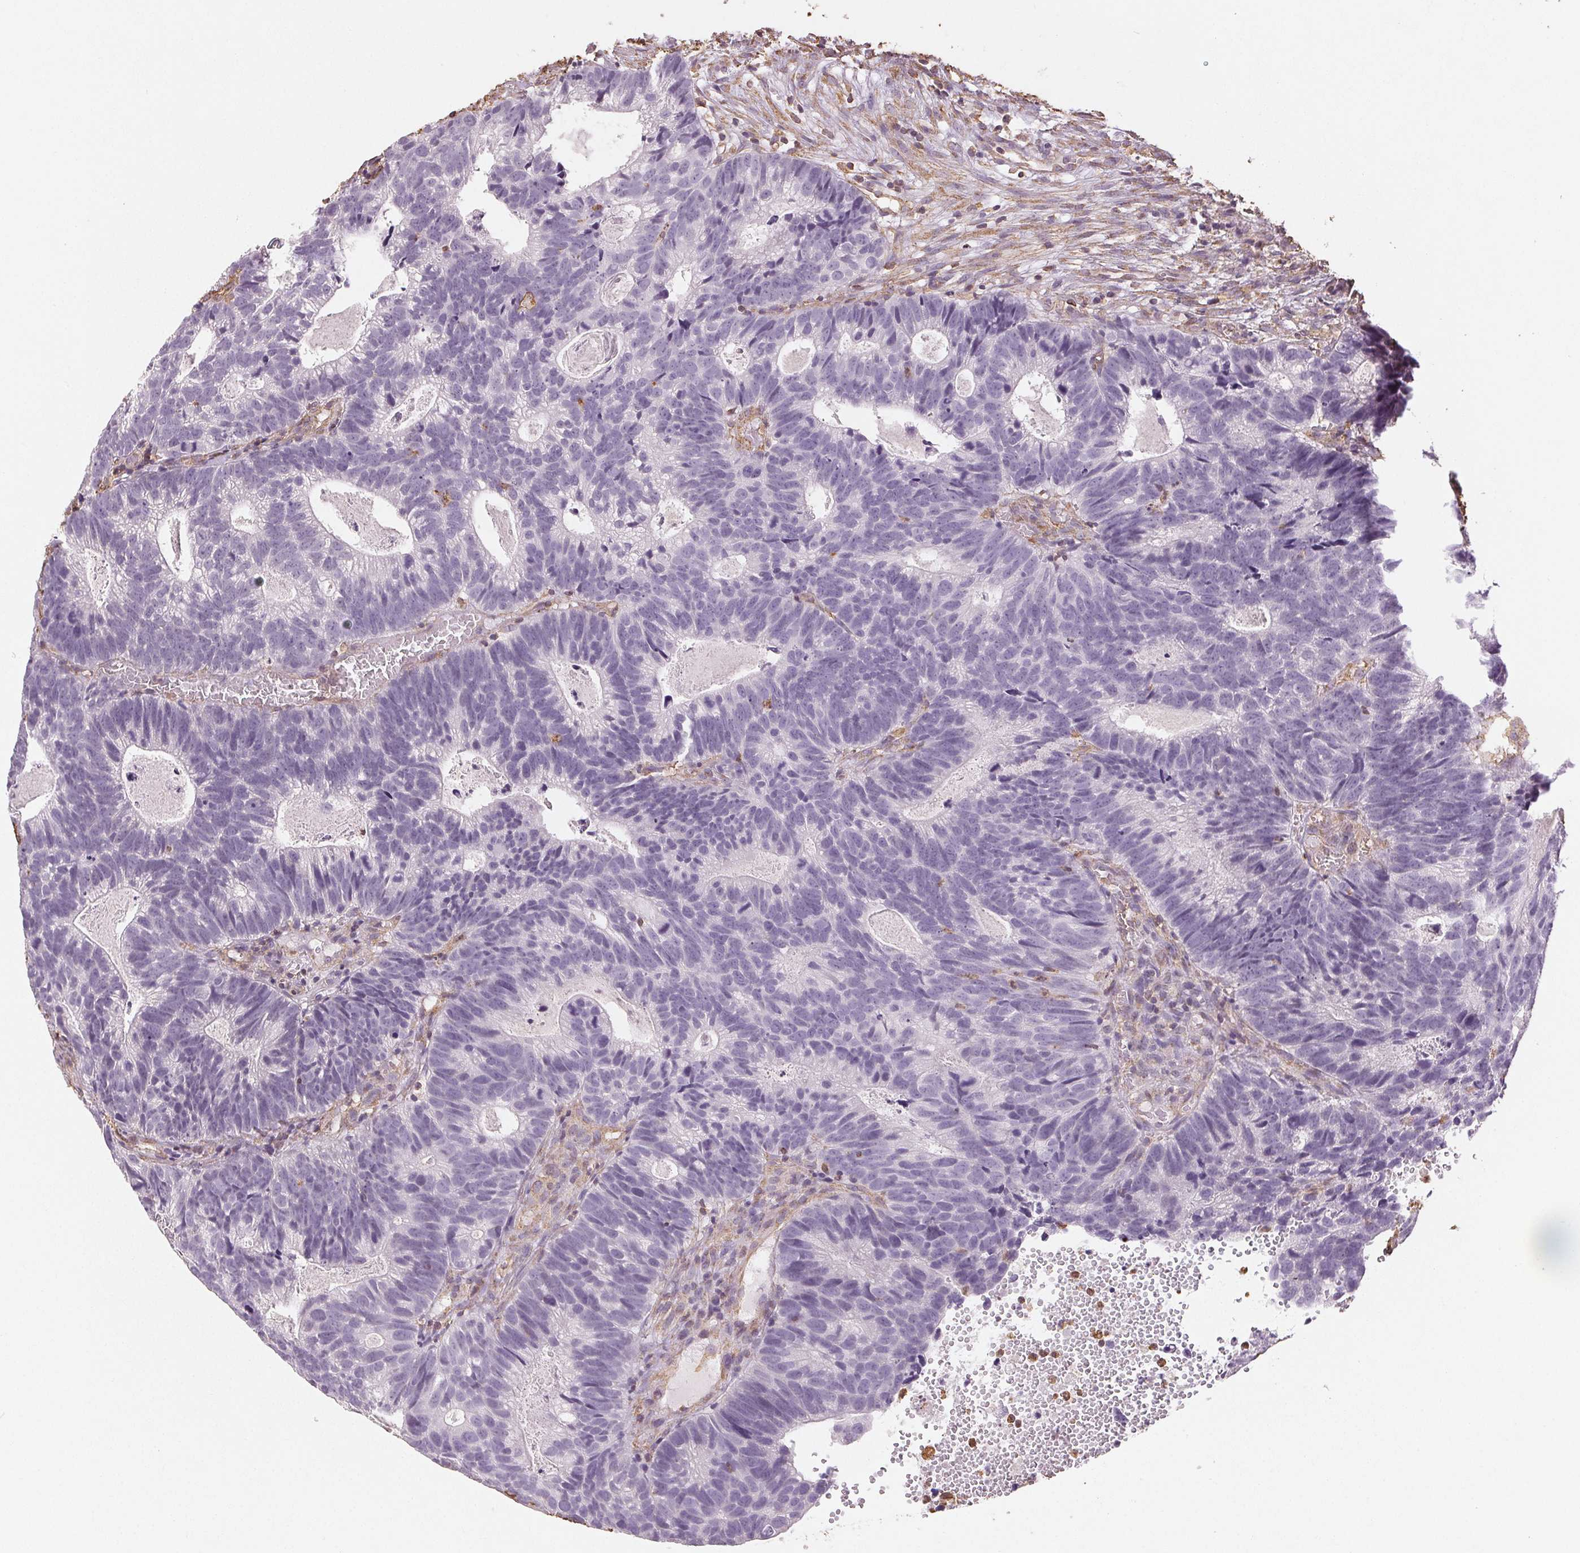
{"staining": {"intensity": "negative", "quantity": "none", "location": "none"}, "tissue": "head and neck cancer", "cell_type": "Tumor cells", "image_type": "cancer", "snomed": [{"axis": "morphology", "description": "Adenocarcinoma, NOS"}, {"axis": "topography", "description": "Head-Neck"}], "caption": "High power microscopy micrograph of an immunohistochemistry (IHC) image of head and neck adenocarcinoma, revealing no significant positivity in tumor cells. The staining was performed using DAB (3,3'-diaminobenzidine) to visualize the protein expression in brown, while the nuclei were stained in blue with hematoxylin (Magnification: 20x).", "gene": "COL7A1", "patient": {"sex": "male", "age": 62}}